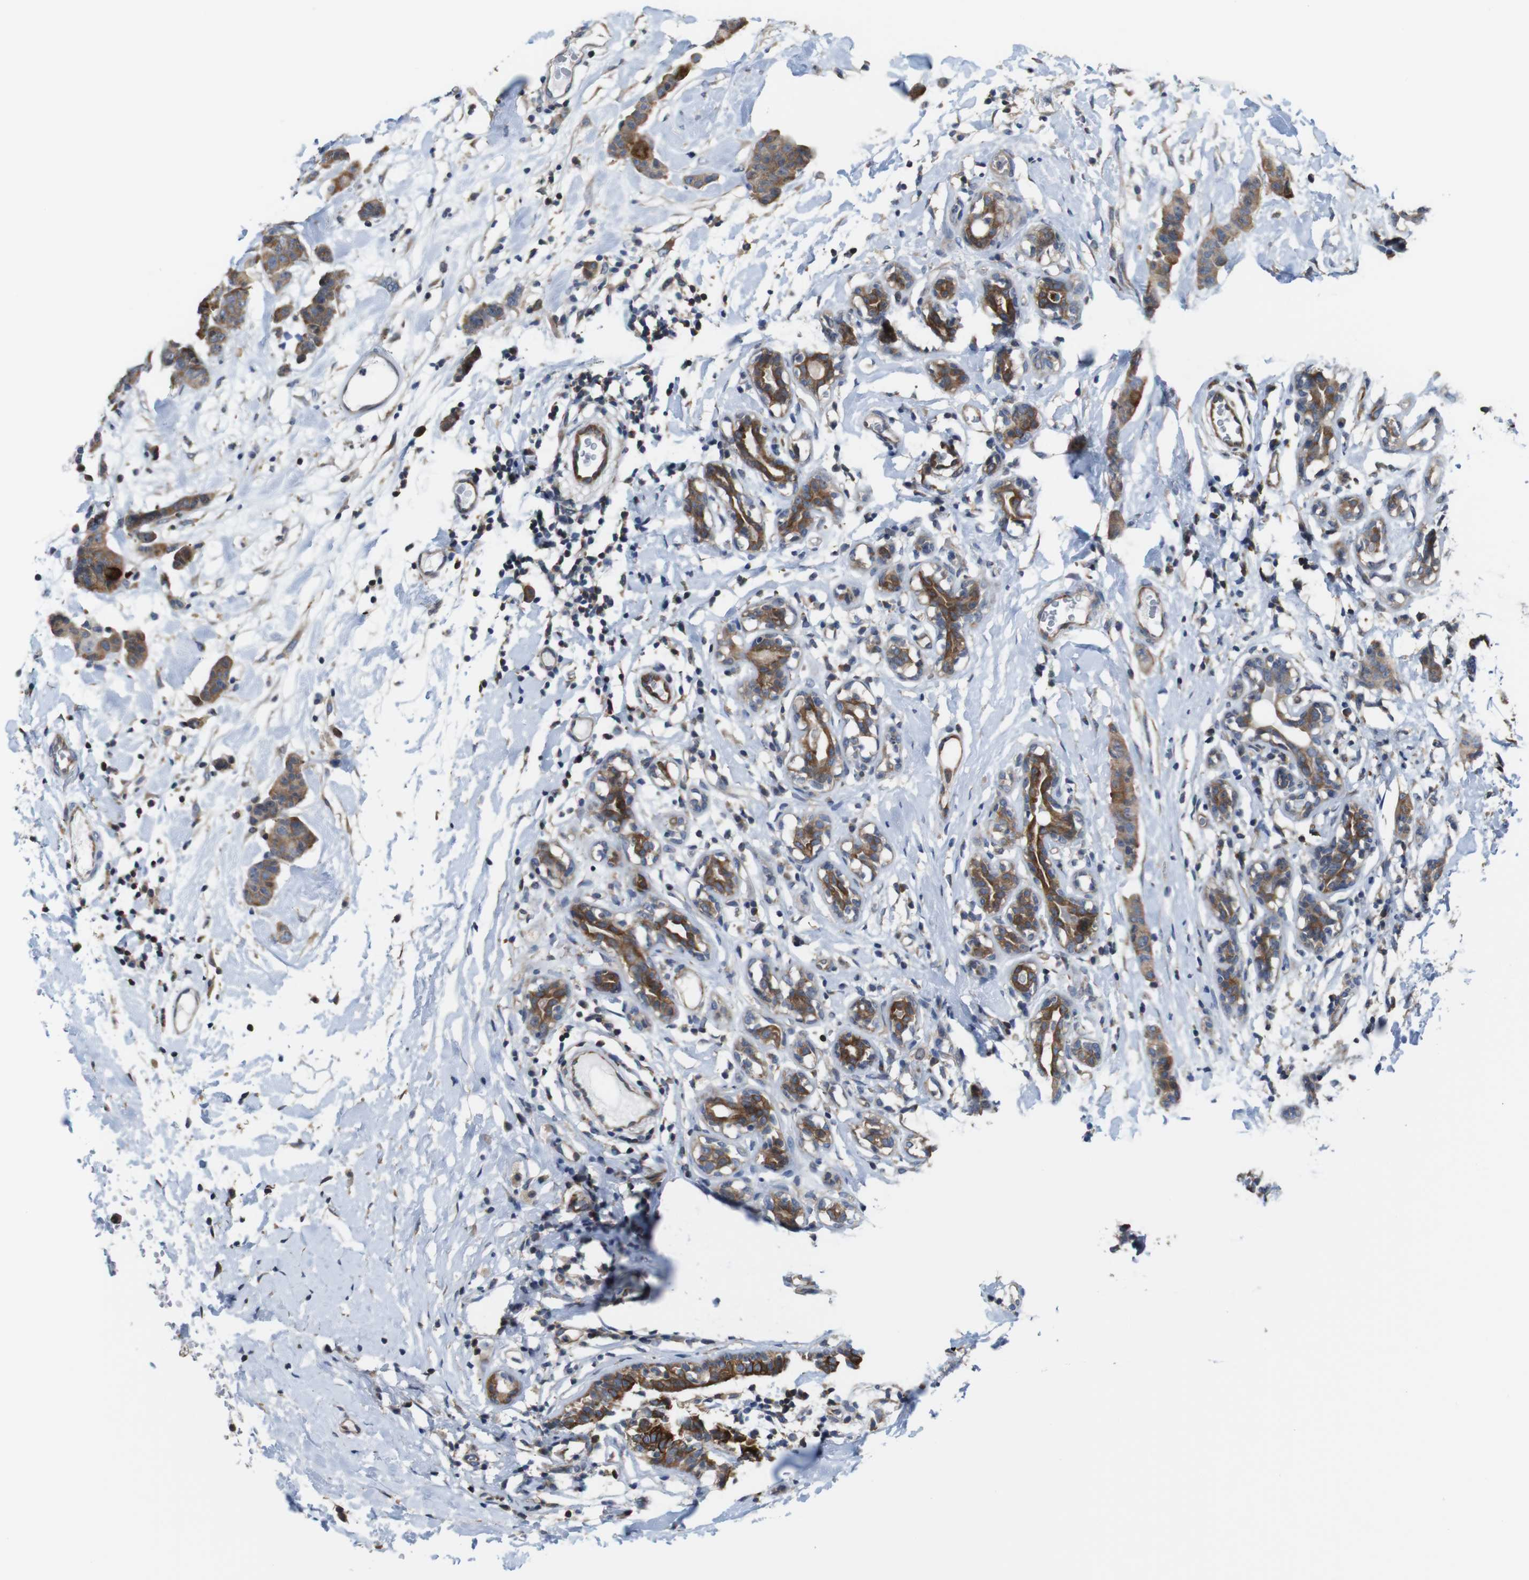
{"staining": {"intensity": "moderate", "quantity": ">75%", "location": "cytoplasmic/membranous"}, "tissue": "breast cancer", "cell_type": "Tumor cells", "image_type": "cancer", "snomed": [{"axis": "morphology", "description": "Normal tissue, NOS"}, {"axis": "morphology", "description": "Duct carcinoma"}, {"axis": "topography", "description": "Breast"}], "caption": "A medium amount of moderate cytoplasmic/membranous positivity is identified in about >75% of tumor cells in breast cancer tissue.", "gene": "PCOLCE2", "patient": {"sex": "female", "age": 40}}